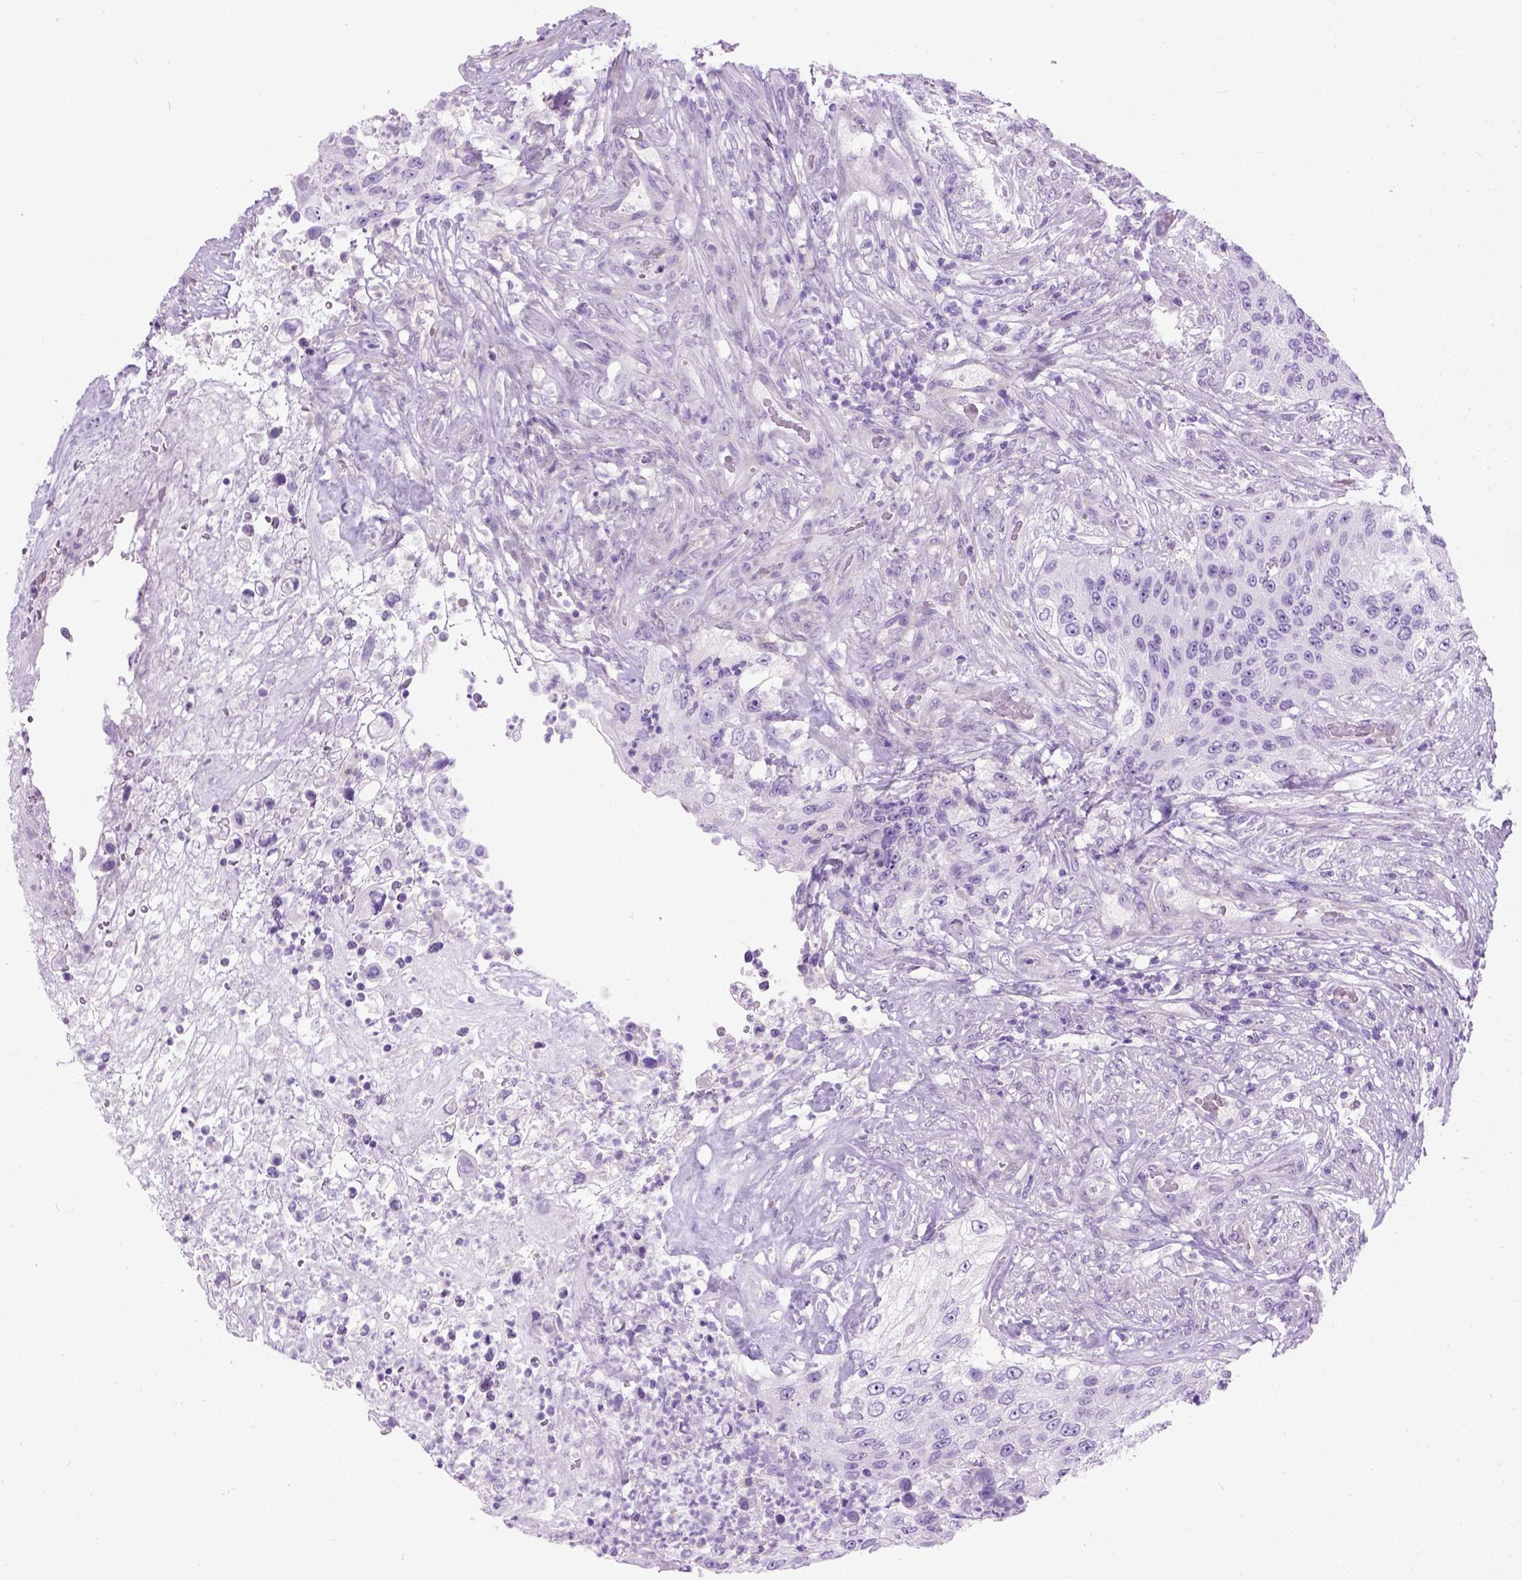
{"staining": {"intensity": "negative", "quantity": "none", "location": "none"}, "tissue": "urothelial cancer", "cell_type": "Tumor cells", "image_type": "cancer", "snomed": [{"axis": "morphology", "description": "Urothelial carcinoma, High grade"}, {"axis": "topography", "description": "Urinary bladder"}], "caption": "Human urothelial carcinoma (high-grade) stained for a protein using immunohistochemistry reveals no expression in tumor cells.", "gene": "GABRB2", "patient": {"sex": "female", "age": 60}}